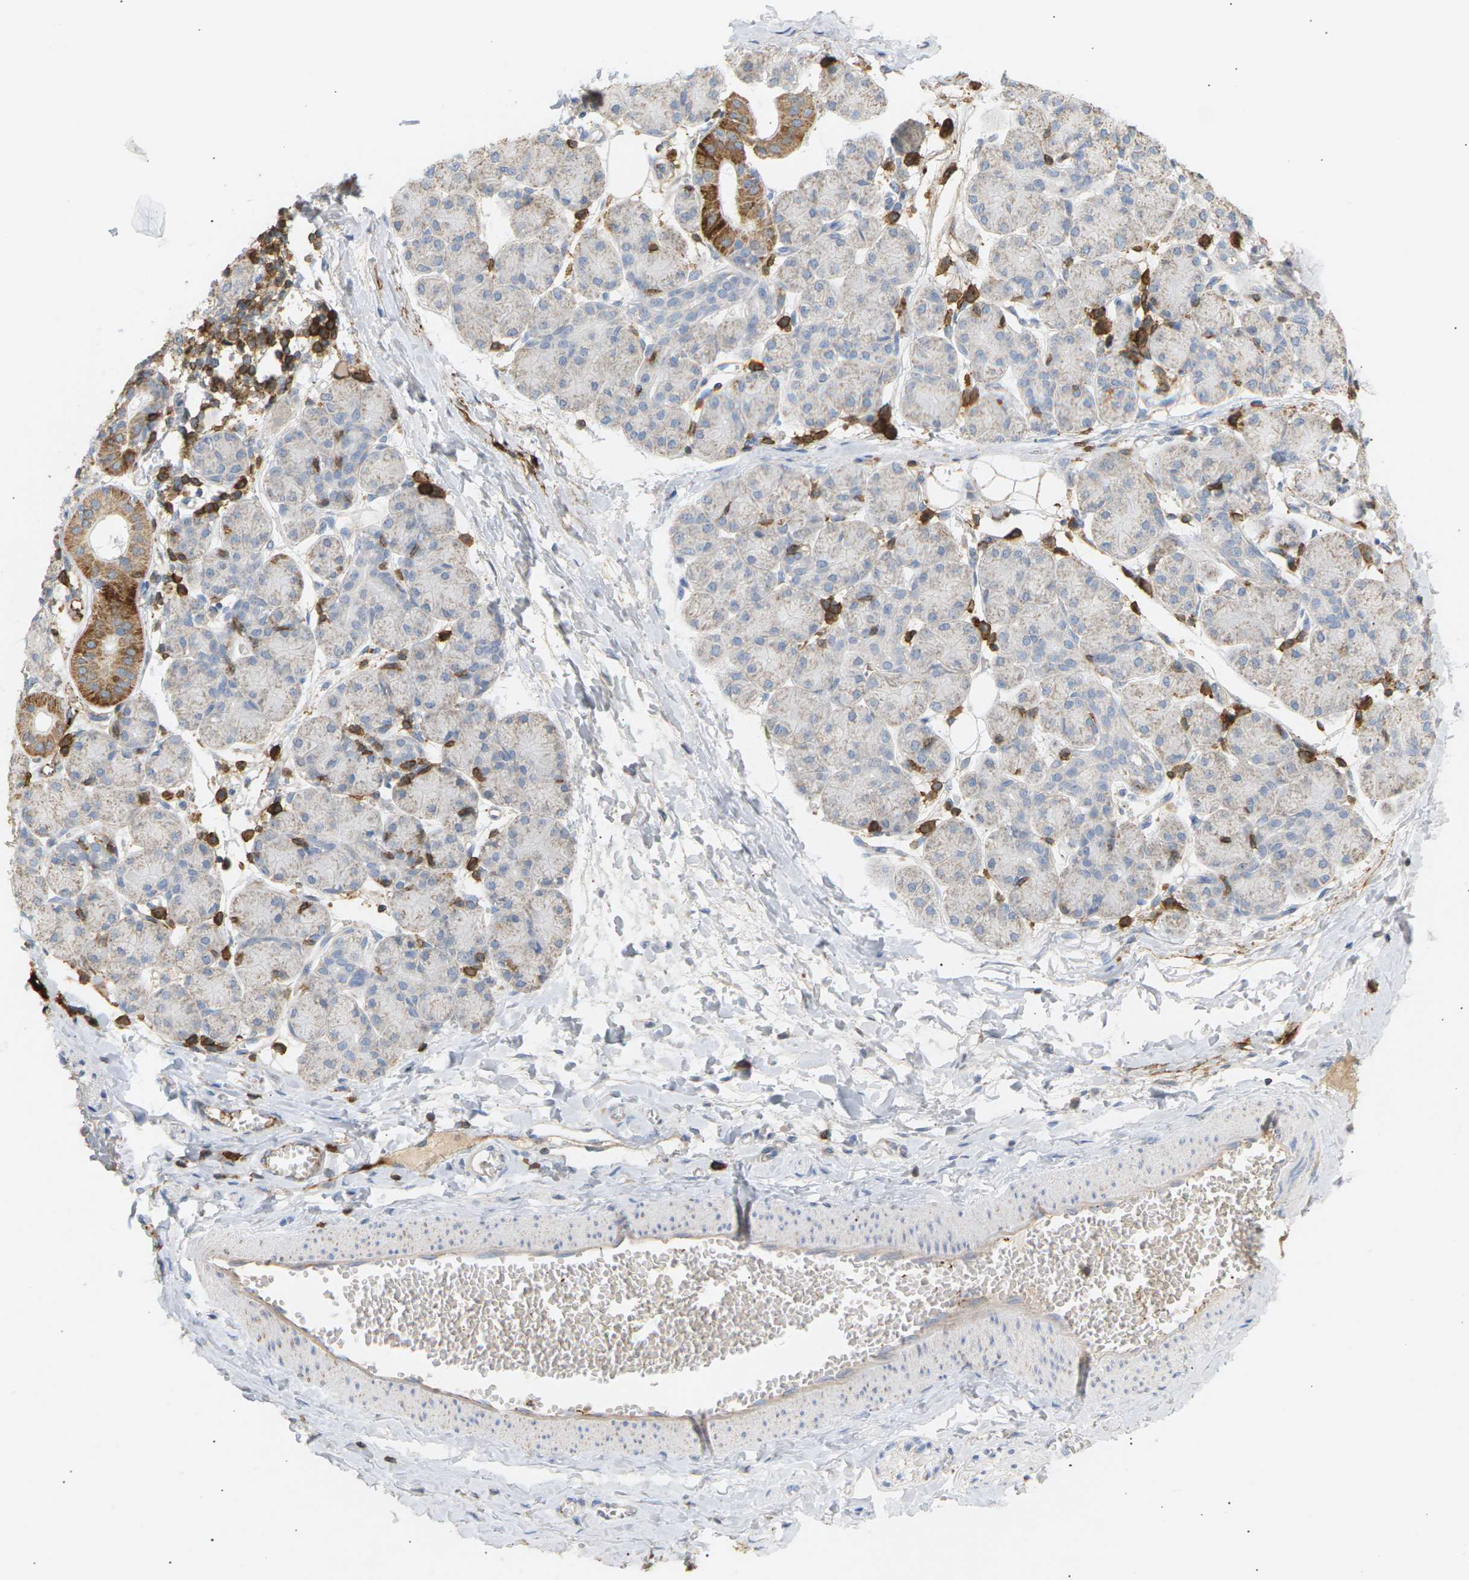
{"staining": {"intensity": "moderate", "quantity": "<25%", "location": "cytoplasmic/membranous"}, "tissue": "salivary gland", "cell_type": "Glandular cells", "image_type": "normal", "snomed": [{"axis": "morphology", "description": "Normal tissue, NOS"}, {"axis": "morphology", "description": "Inflammation, NOS"}, {"axis": "topography", "description": "Lymph node"}, {"axis": "topography", "description": "Salivary gland"}], "caption": "Protein staining demonstrates moderate cytoplasmic/membranous positivity in about <25% of glandular cells in unremarkable salivary gland.", "gene": "LIME1", "patient": {"sex": "male", "age": 3}}